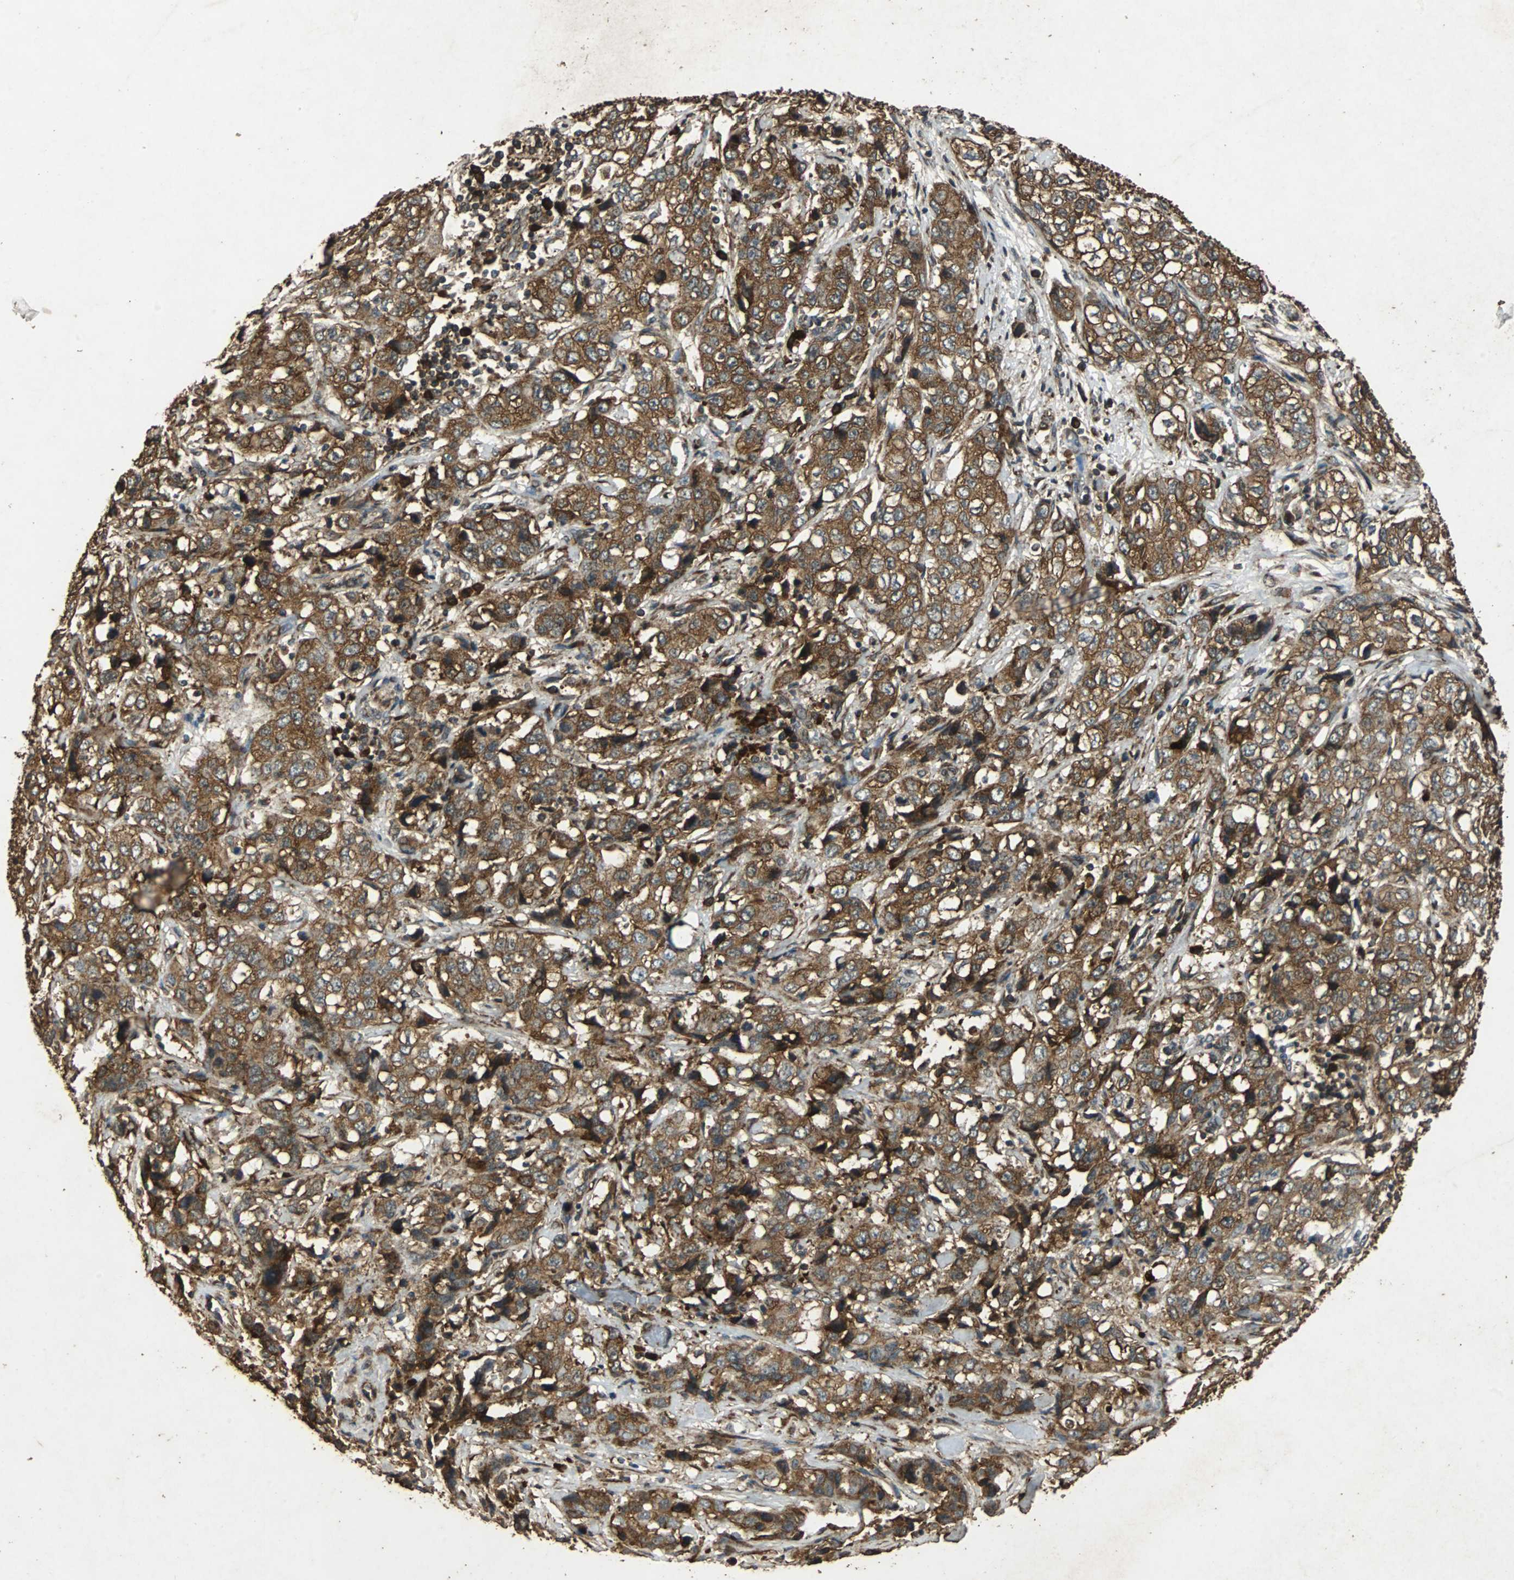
{"staining": {"intensity": "strong", "quantity": ">75%", "location": "cytoplasmic/membranous"}, "tissue": "stomach cancer", "cell_type": "Tumor cells", "image_type": "cancer", "snomed": [{"axis": "morphology", "description": "Adenocarcinoma, NOS"}, {"axis": "topography", "description": "Stomach"}], "caption": "Strong cytoplasmic/membranous positivity for a protein is present in approximately >75% of tumor cells of stomach adenocarcinoma using IHC.", "gene": "NAA10", "patient": {"sex": "male", "age": 48}}